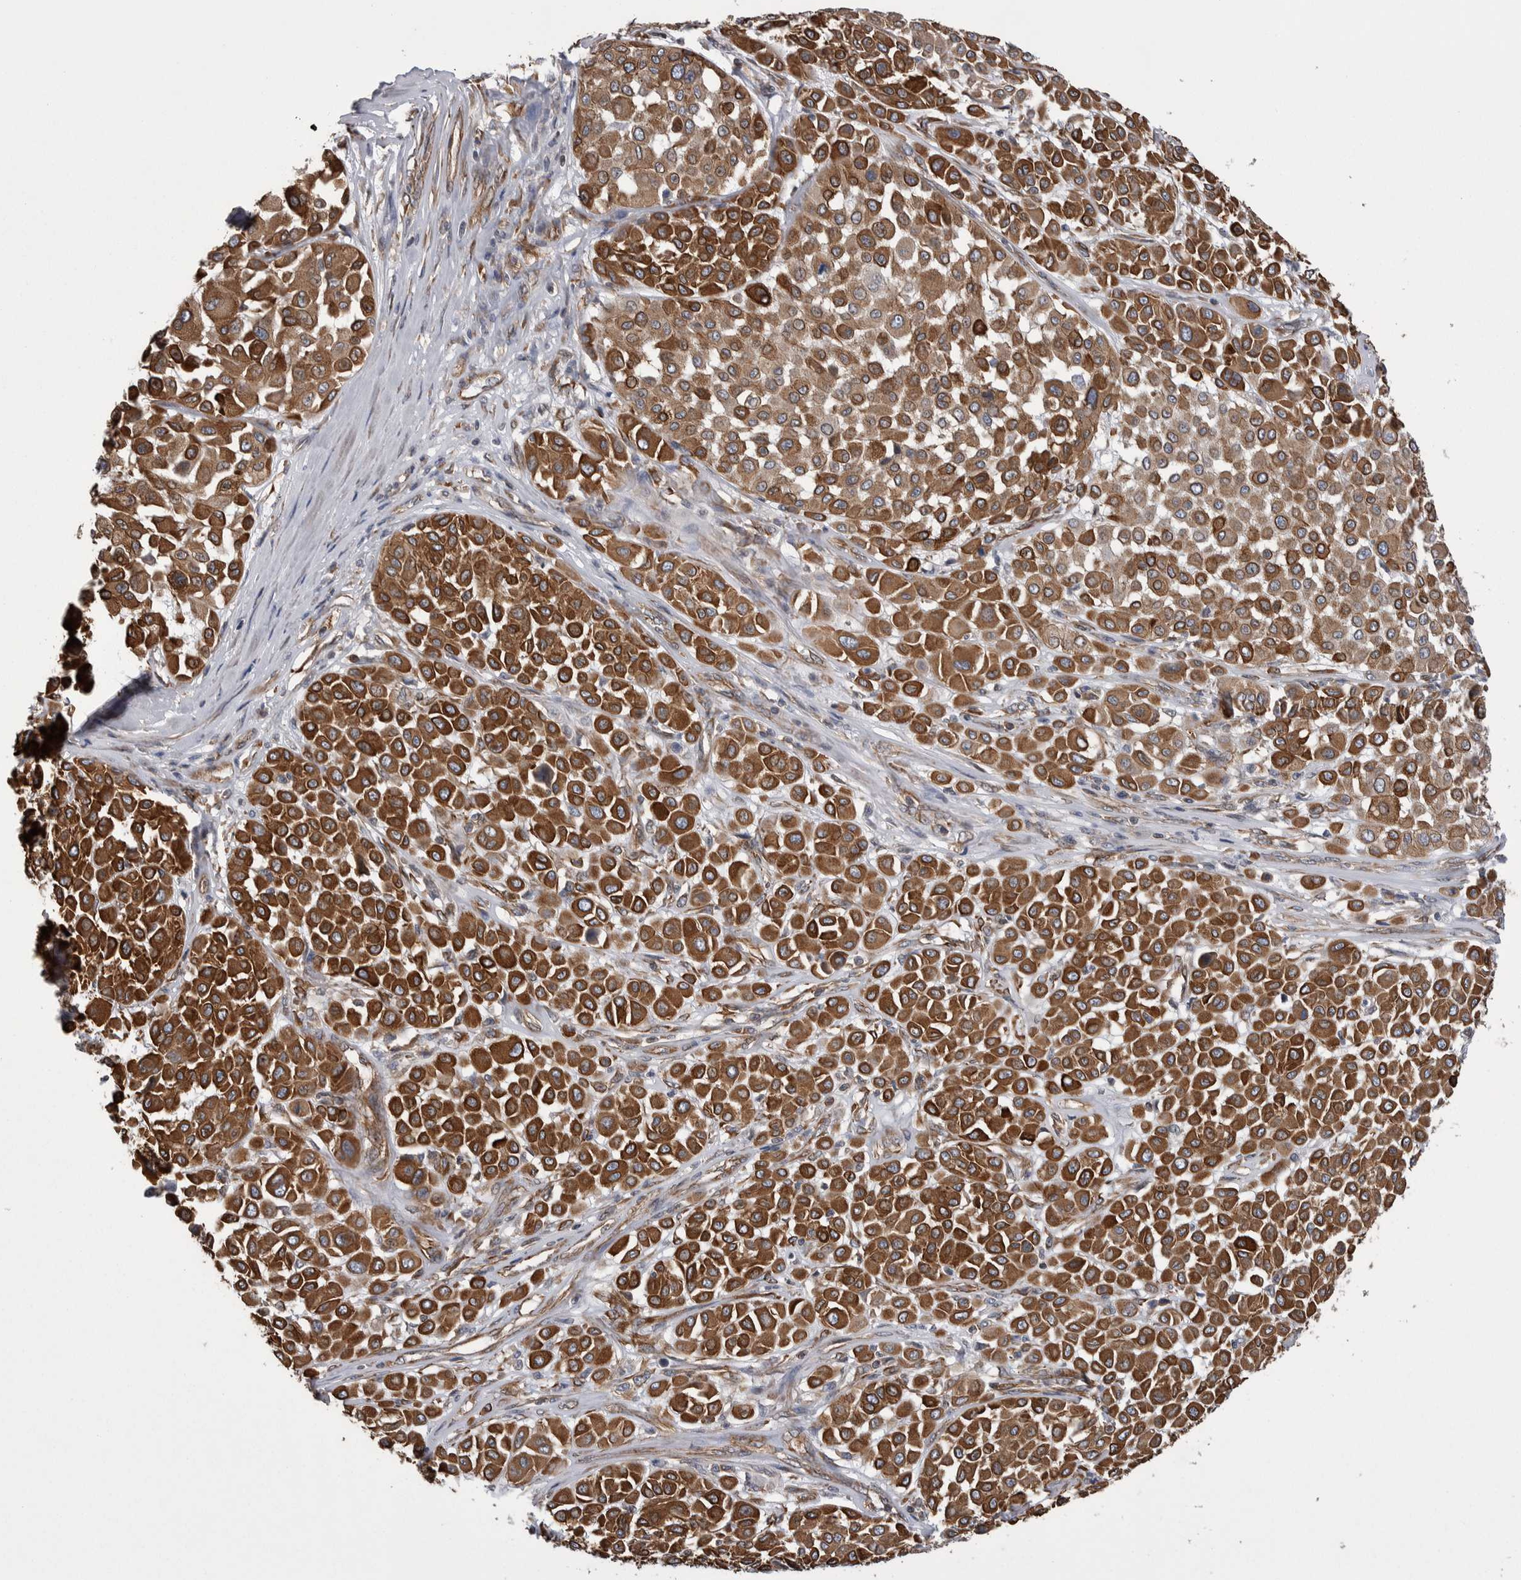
{"staining": {"intensity": "strong", "quantity": ">75%", "location": "cytoplasmic/membranous"}, "tissue": "melanoma", "cell_type": "Tumor cells", "image_type": "cancer", "snomed": [{"axis": "morphology", "description": "Malignant melanoma, Metastatic site"}, {"axis": "topography", "description": "Soft tissue"}], "caption": "Immunohistochemical staining of human melanoma exhibits high levels of strong cytoplasmic/membranous expression in about >75% of tumor cells.", "gene": "KIF12", "patient": {"sex": "male", "age": 41}}